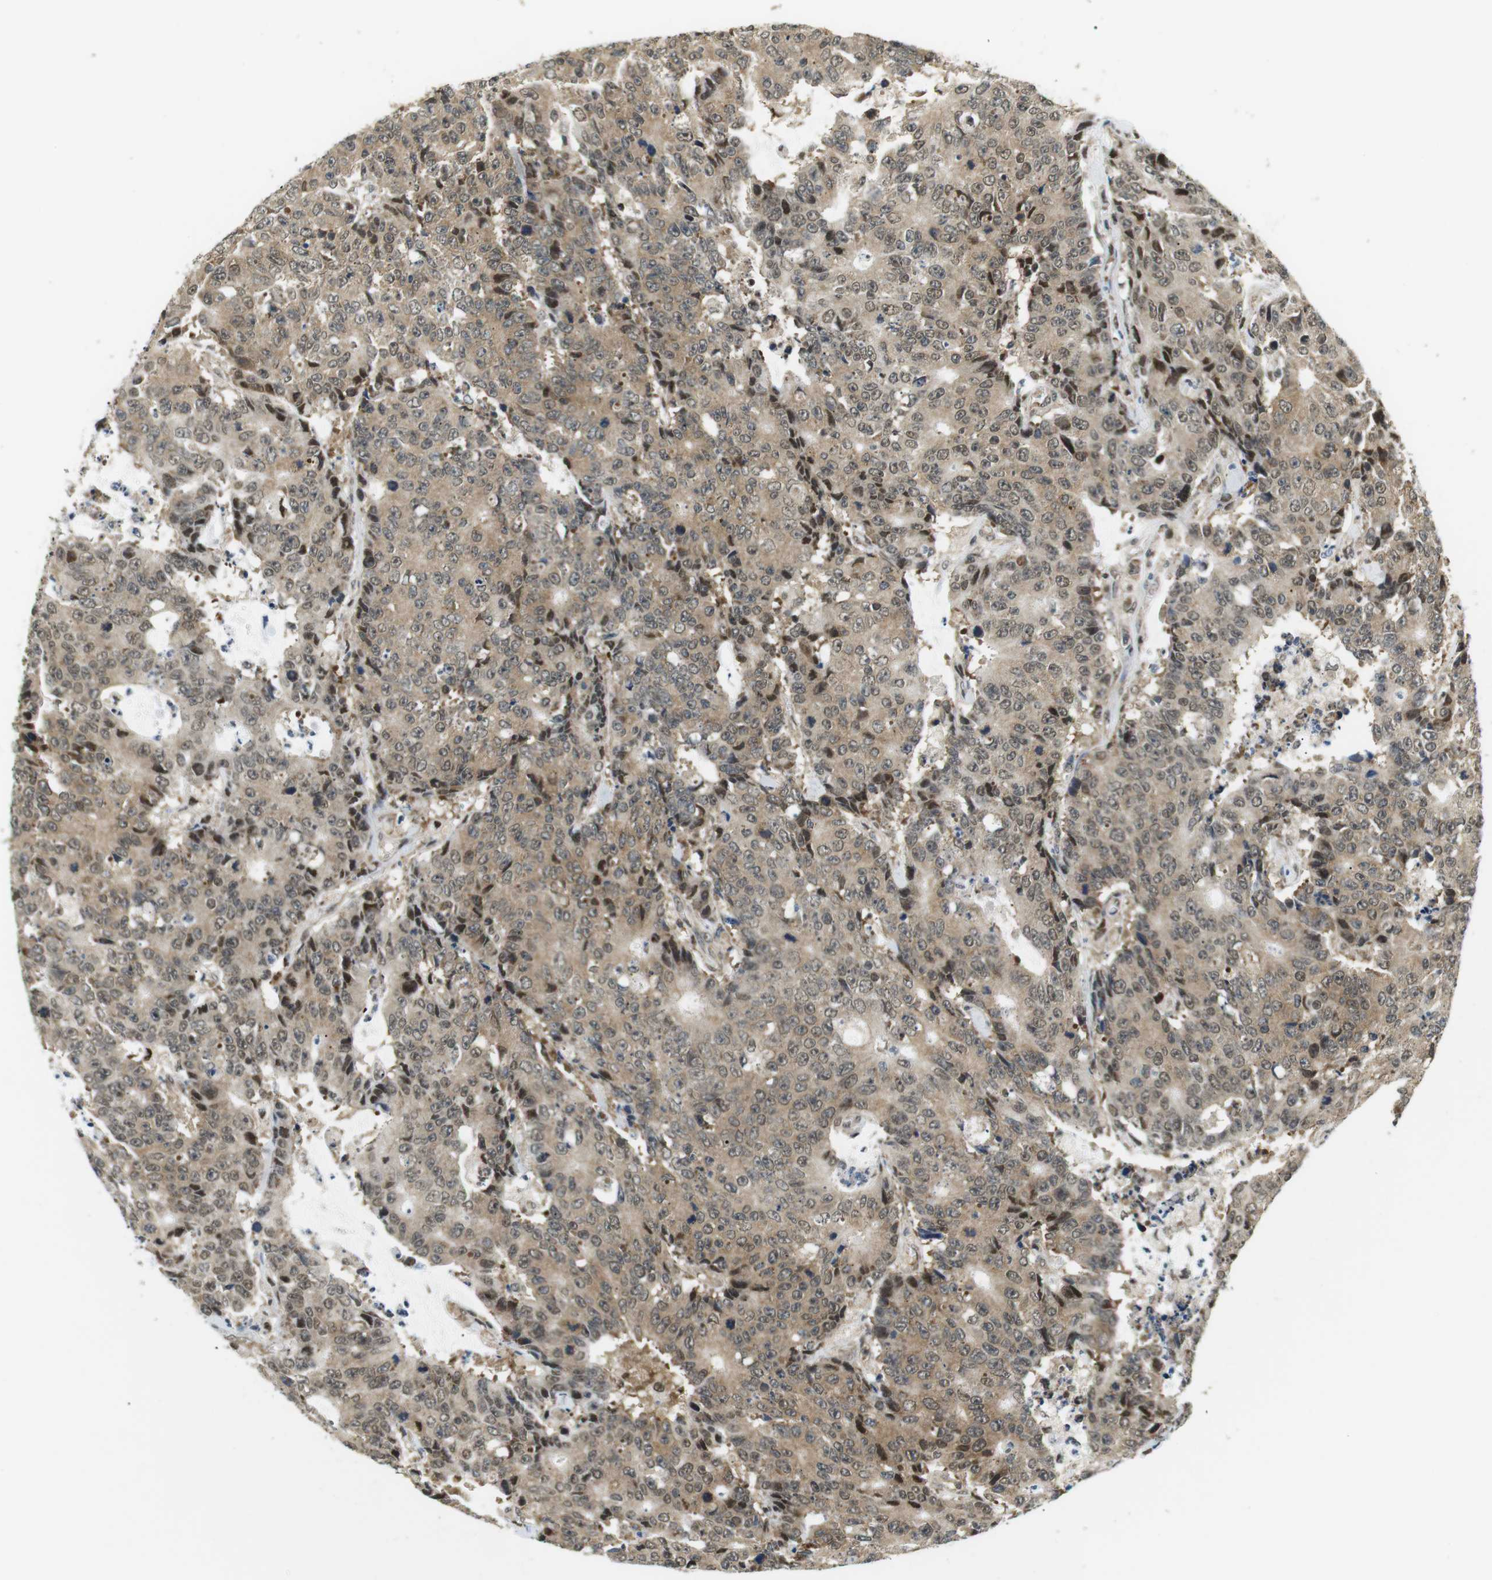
{"staining": {"intensity": "moderate", "quantity": ">75%", "location": "cytoplasmic/membranous,nuclear"}, "tissue": "colorectal cancer", "cell_type": "Tumor cells", "image_type": "cancer", "snomed": [{"axis": "morphology", "description": "Adenocarcinoma, NOS"}, {"axis": "topography", "description": "Colon"}], "caption": "Immunohistochemistry (DAB (3,3'-diaminobenzidine)) staining of colorectal adenocarcinoma exhibits moderate cytoplasmic/membranous and nuclear protein positivity in about >75% of tumor cells. (DAB (3,3'-diaminobenzidine) IHC, brown staining for protein, blue staining for nuclei).", "gene": "CSNK2B", "patient": {"sex": "female", "age": 86}}